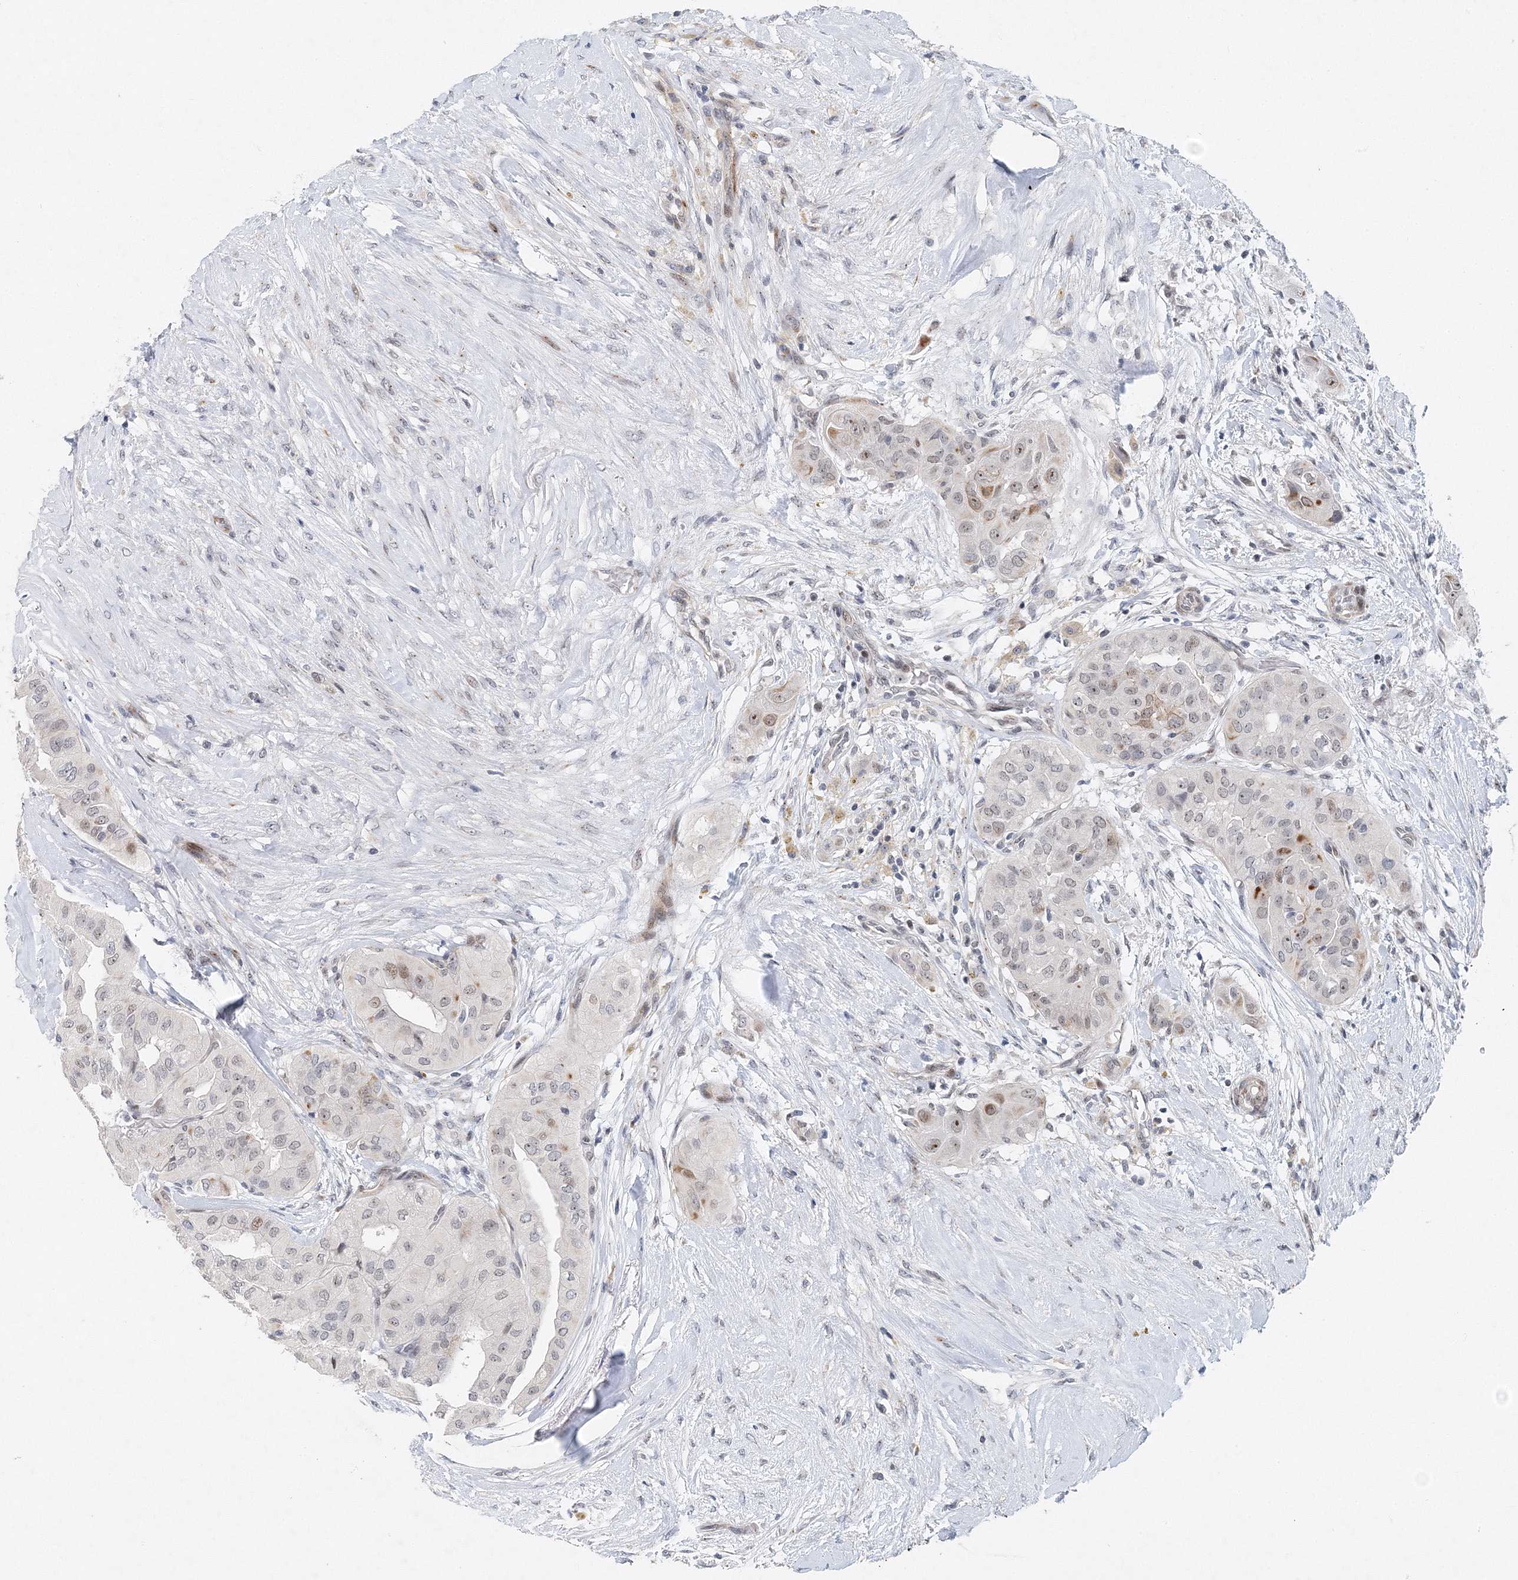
{"staining": {"intensity": "moderate", "quantity": "<25%", "location": "nuclear"}, "tissue": "thyroid cancer", "cell_type": "Tumor cells", "image_type": "cancer", "snomed": [{"axis": "morphology", "description": "Papillary adenocarcinoma, NOS"}, {"axis": "topography", "description": "Thyroid gland"}], "caption": "Thyroid papillary adenocarcinoma tissue exhibits moderate nuclear expression in about <25% of tumor cells", "gene": "UIMC1", "patient": {"sex": "female", "age": 59}}